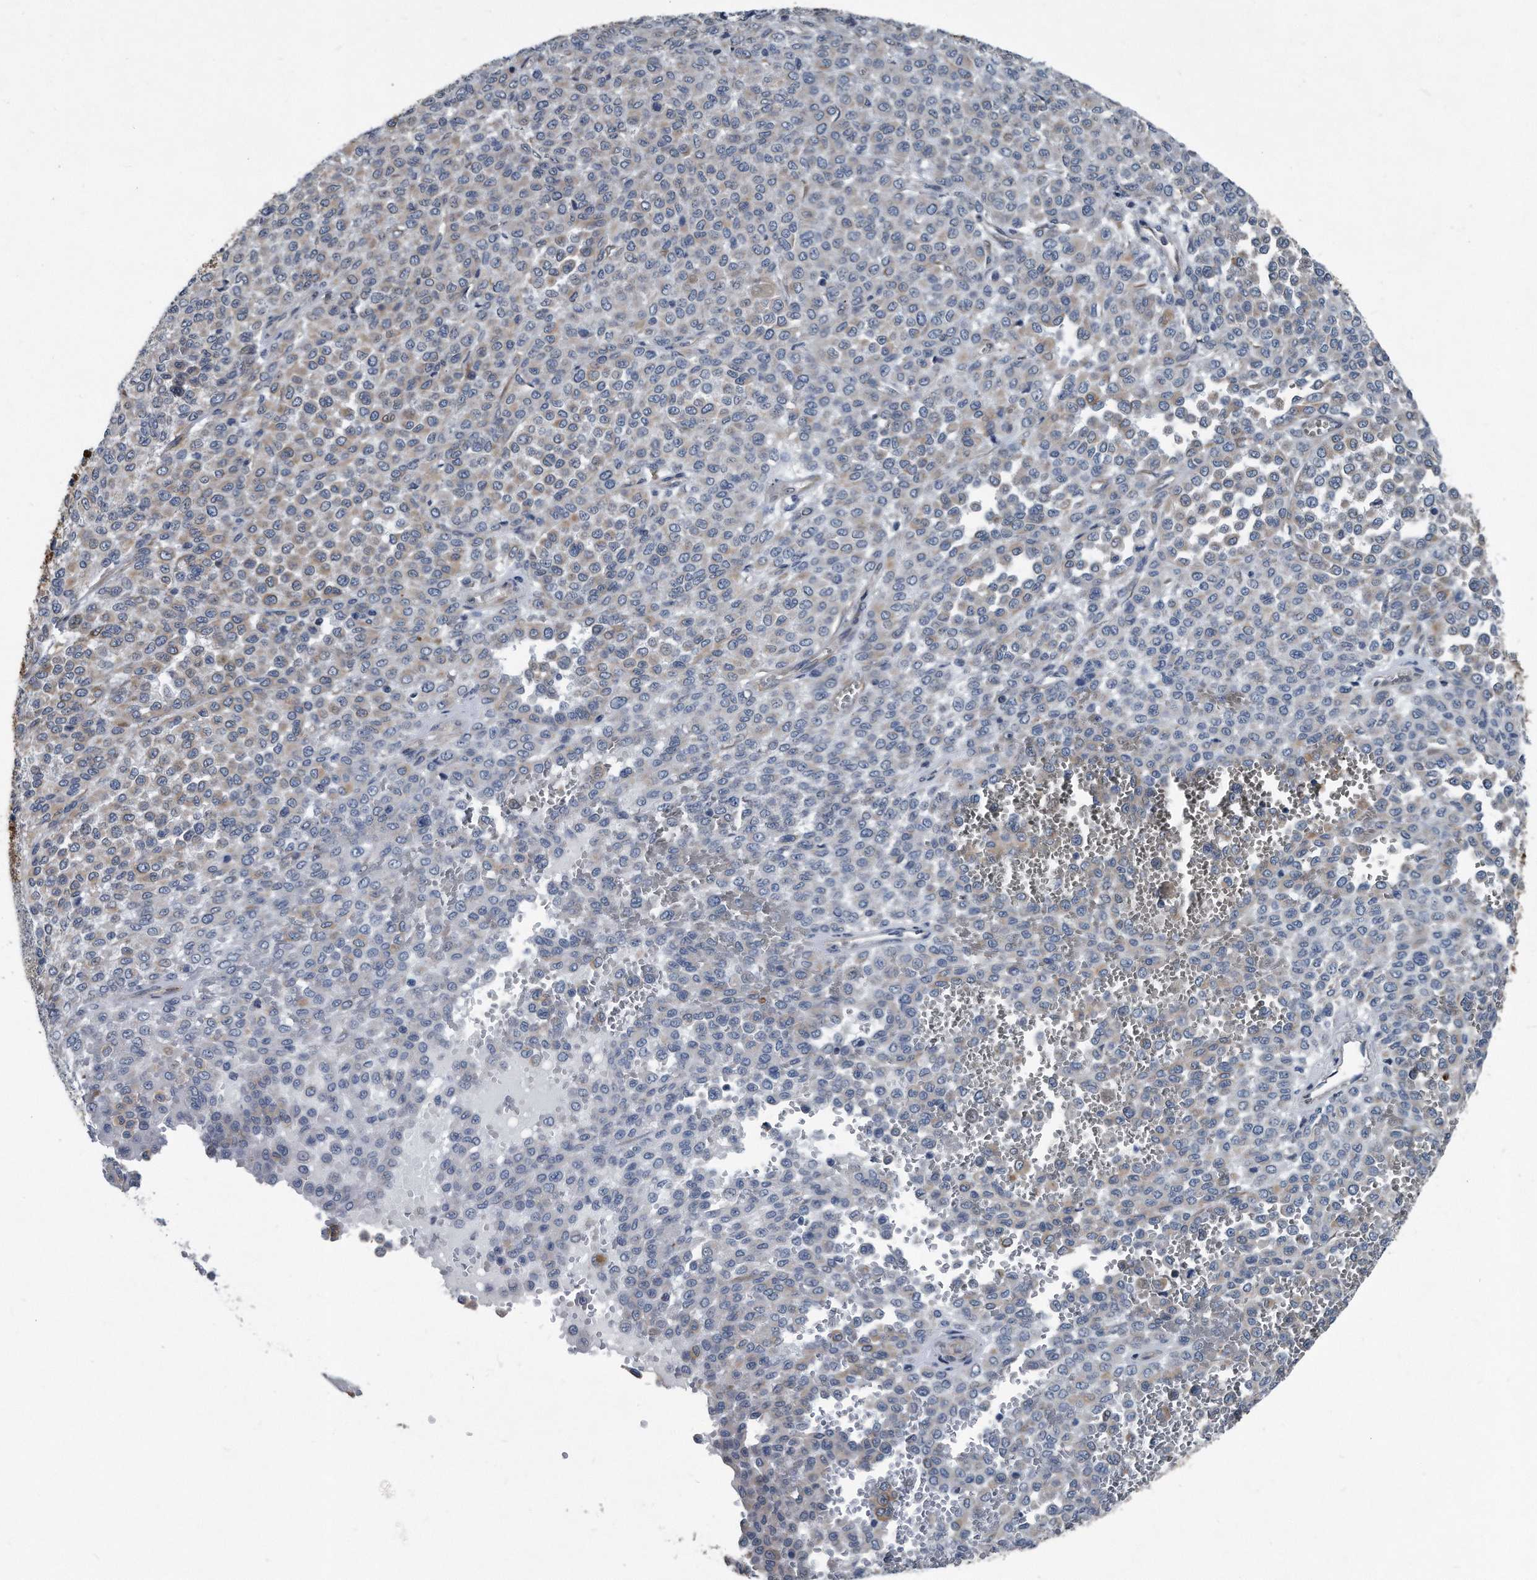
{"staining": {"intensity": "negative", "quantity": "none", "location": "none"}, "tissue": "melanoma", "cell_type": "Tumor cells", "image_type": "cancer", "snomed": [{"axis": "morphology", "description": "Malignant melanoma, Metastatic site"}, {"axis": "topography", "description": "Pancreas"}], "caption": "Photomicrograph shows no significant protein staining in tumor cells of melanoma.", "gene": "PLEC", "patient": {"sex": "female", "age": 30}}